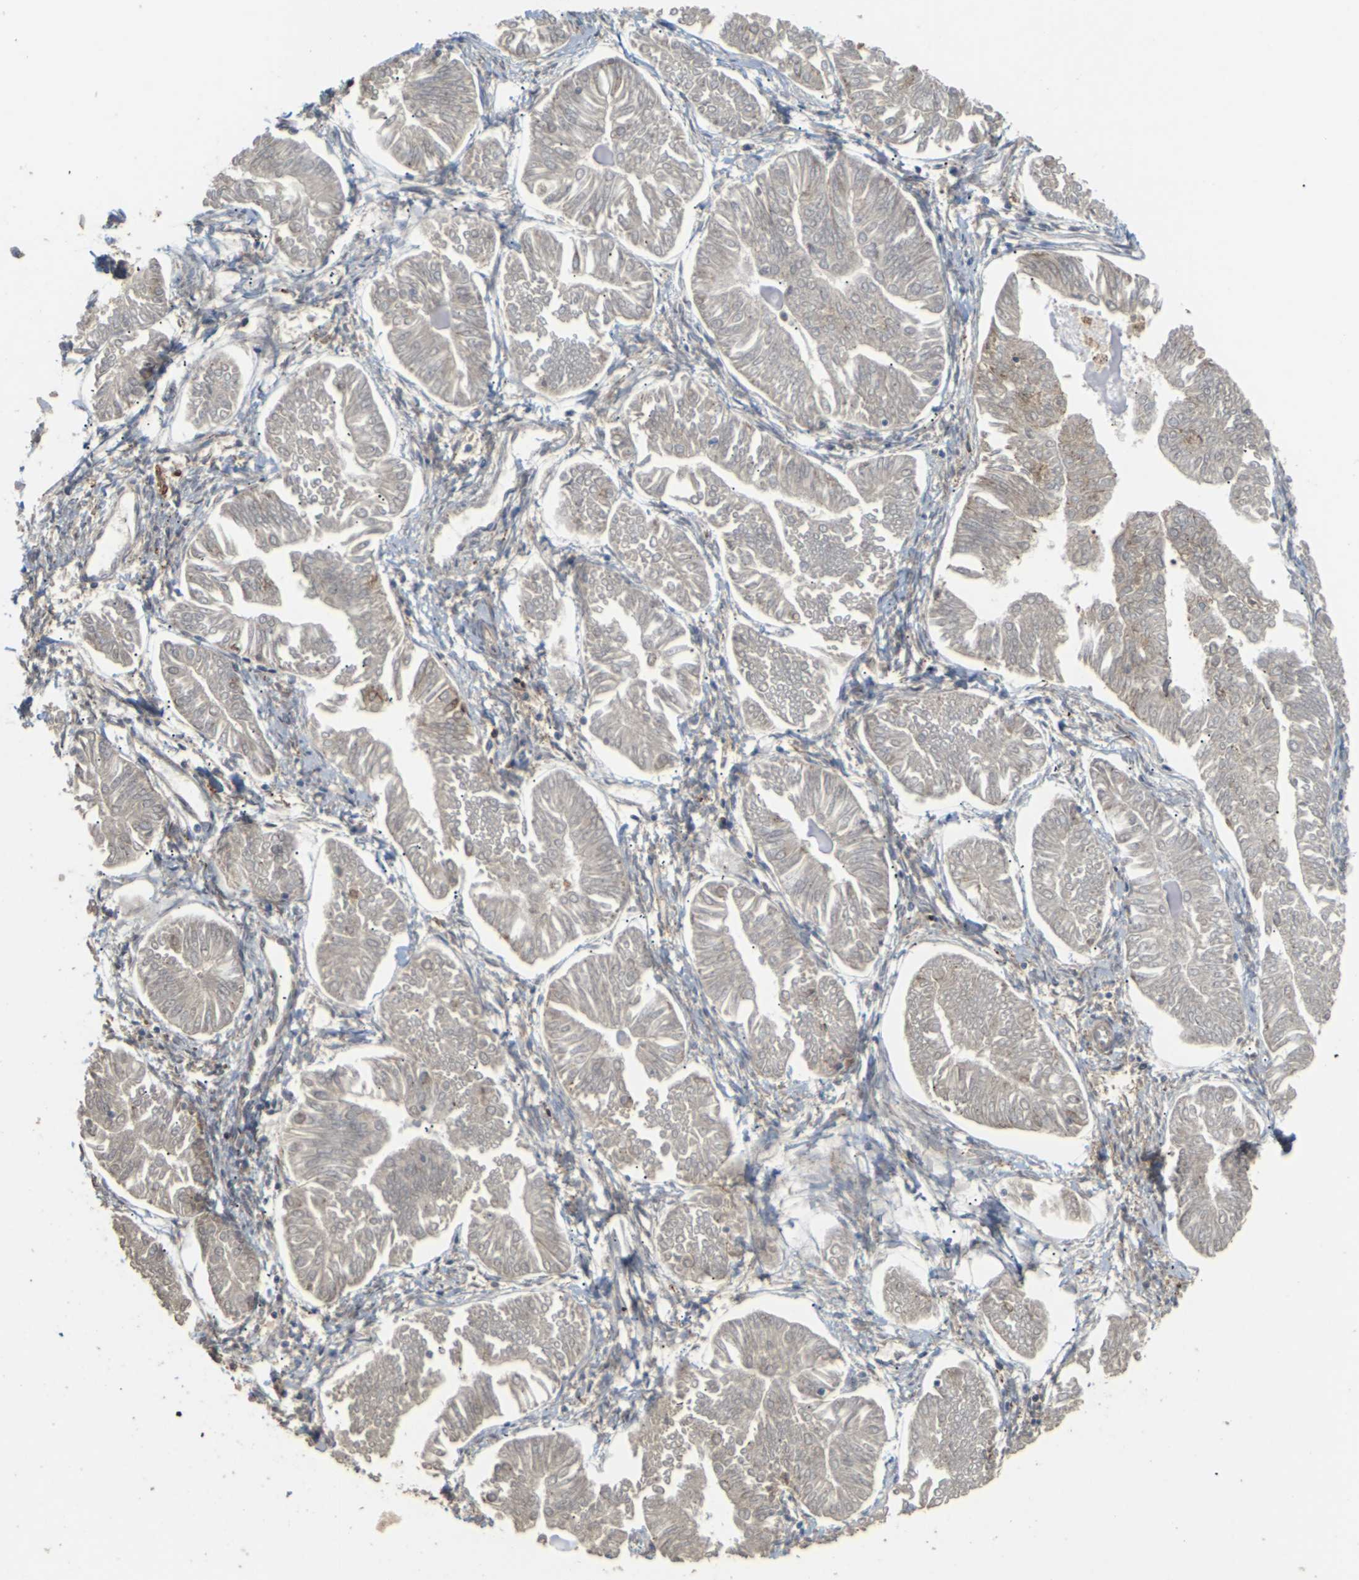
{"staining": {"intensity": "negative", "quantity": "none", "location": "none"}, "tissue": "endometrial cancer", "cell_type": "Tumor cells", "image_type": "cancer", "snomed": [{"axis": "morphology", "description": "Adenocarcinoma, NOS"}, {"axis": "topography", "description": "Endometrium"}], "caption": "This is a micrograph of IHC staining of adenocarcinoma (endometrial), which shows no positivity in tumor cells.", "gene": "KSR1", "patient": {"sex": "female", "age": 53}}